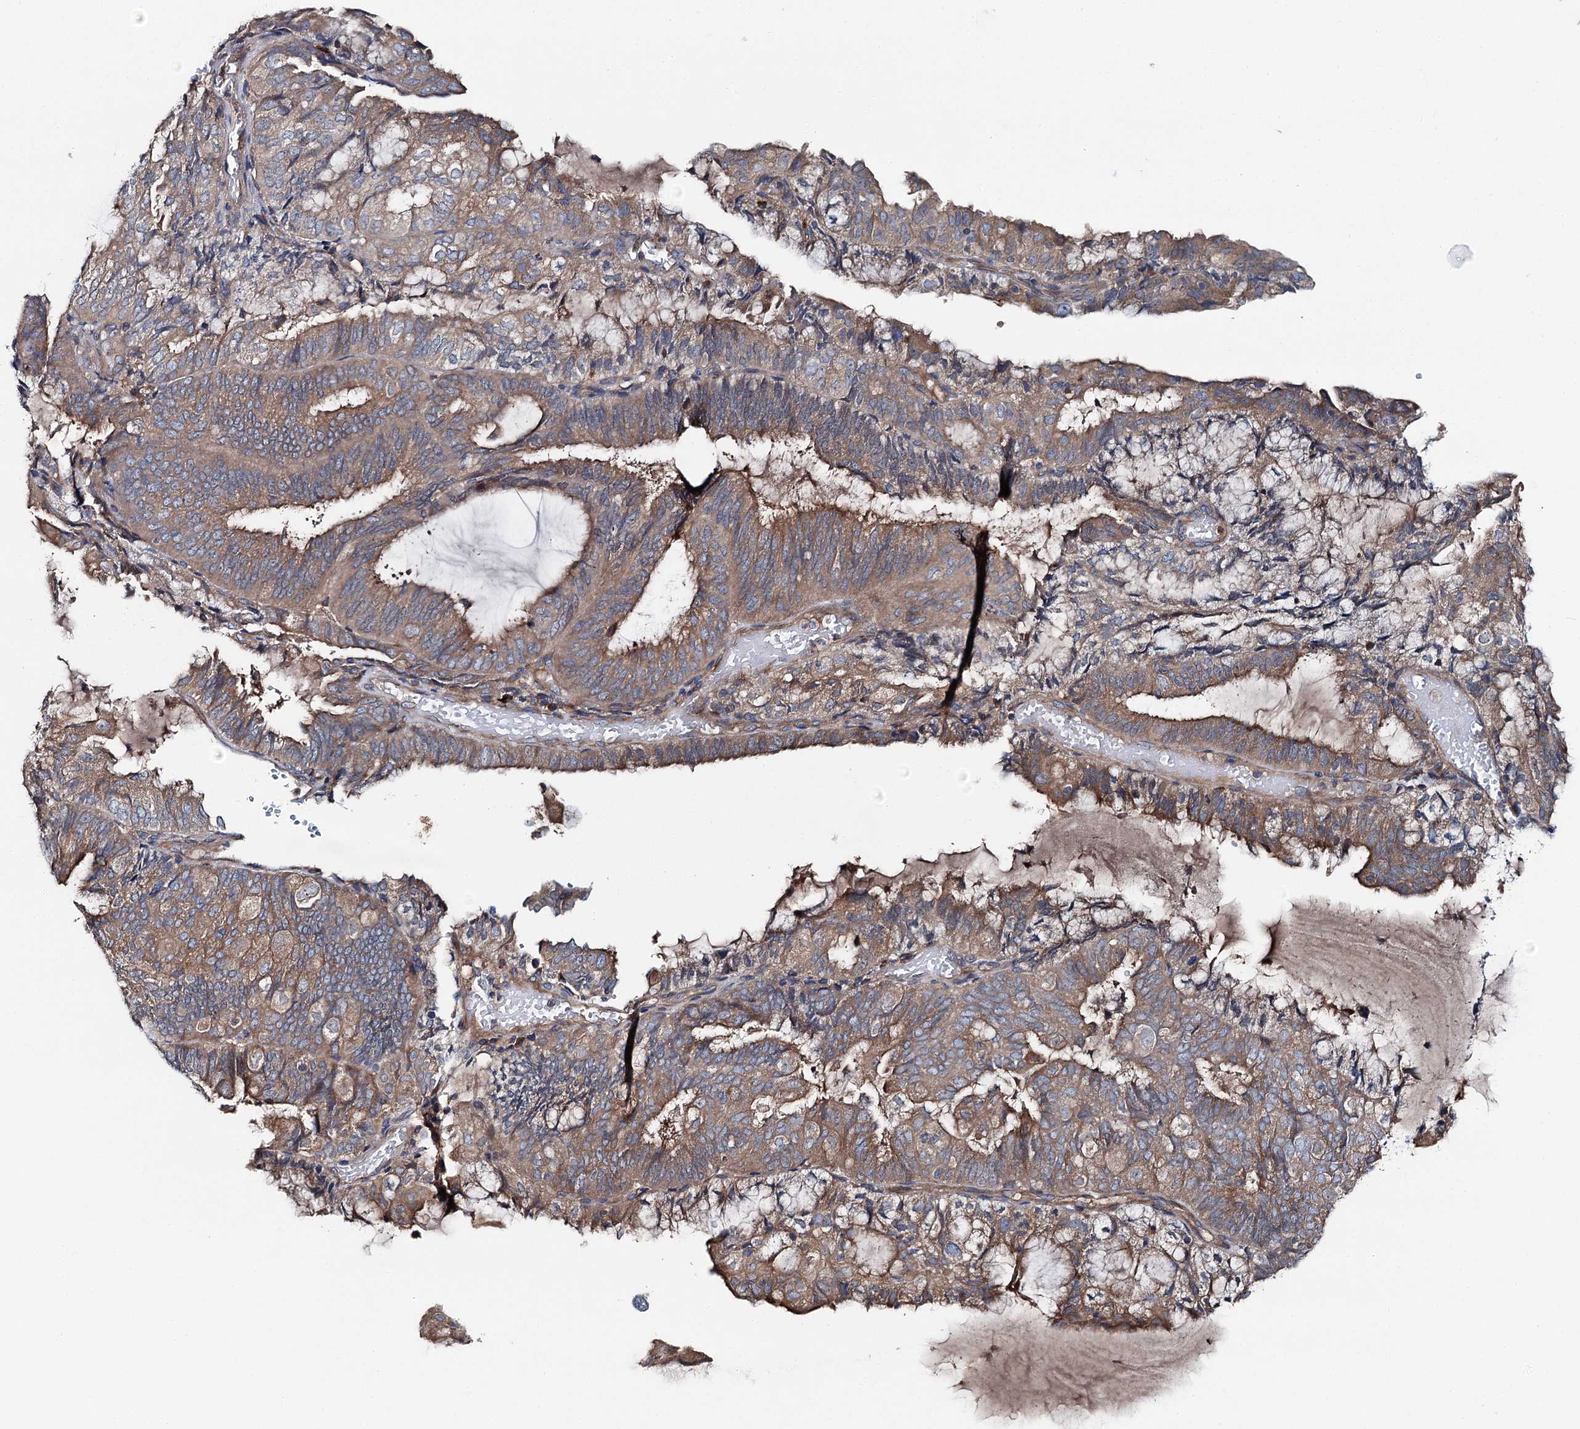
{"staining": {"intensity": "moderate", "quantity": ">75%", "location": "cytoplasmic/membranous"}, "tissue": "endometrial cancer", "cell_type": "Tumor cells", "image_type": "cancer", "snomed": [{"axis": "morphology", "description": "Adenocarcinoma, NOS"}, {"axis": "topography", "description": "Endometrium"}], "caption": "The immunohistochemical stain labels moderate cytoplasmic/membranous staining in tumor cells of endometrial cancer (adenocarcinoma) tissue. (Stains: DAB (3,3'-diaminobenzidine) in brown, nuclei in blue, Microscopy: brightfield microscopy at high magnification).", "gene": "SLC22A25", "patient": {"sex": "female", "age": 81}}